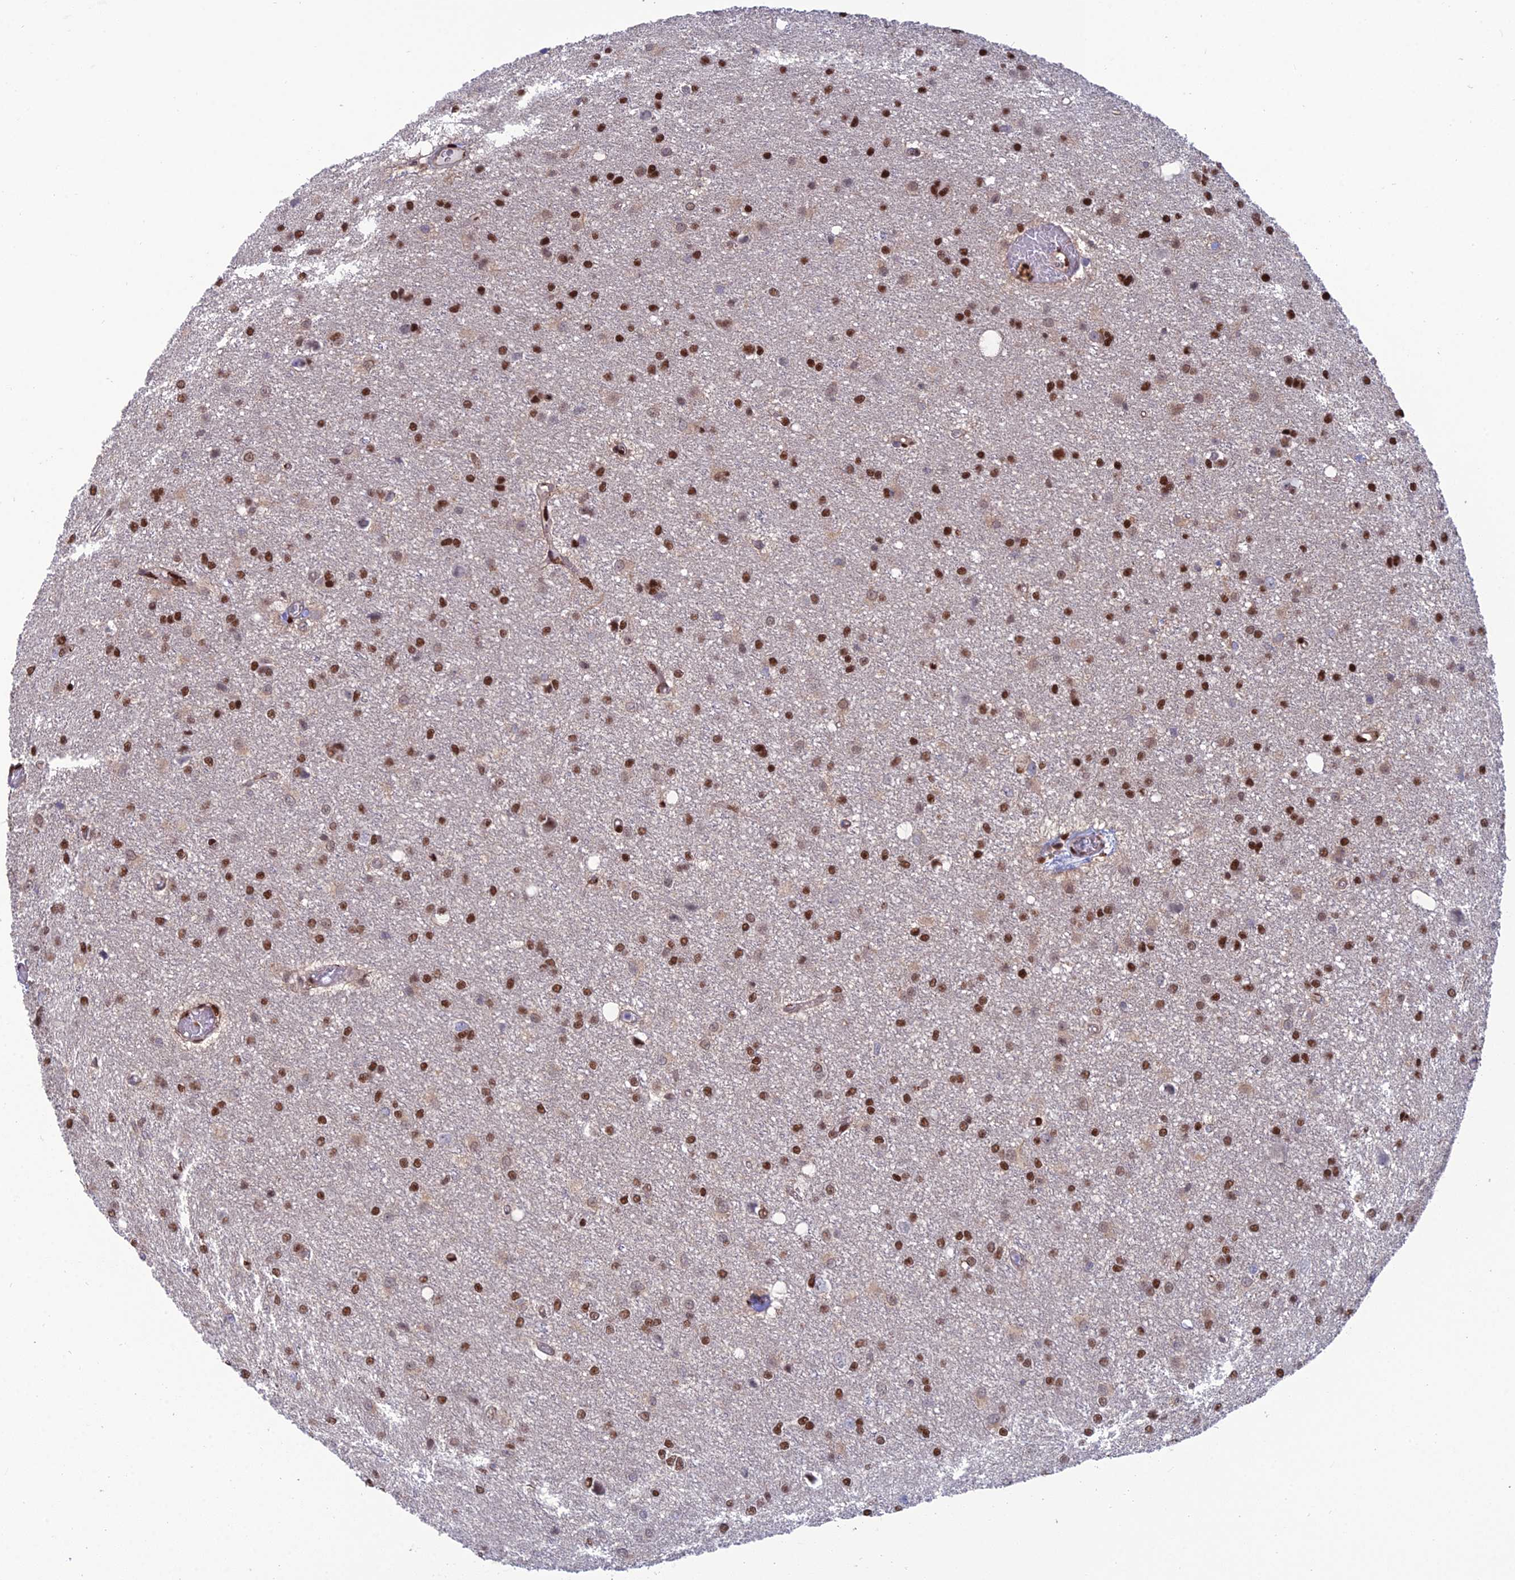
{"staining": {"intensity": "strong", "quantity": "25%-75%", "location": "nuclear"}, "tissue": "glioma", "cell_type": "Tumor cells", "image_type": "cancer", "snomed": [{"axis": "morphology", "description": "Glioma, malignant, High grade"}, {"axis": "topography", "description": "Brain"}], "caption": "Protein staining shows strong nuclear staining in approximately 25%-75% of tumor cells in high-grade glioma (malignant). (Brightfield microscopy of DAB IHC at high magnification).", "gene": "DNPEP", "patient": {"sex": "female", "age": 50}}